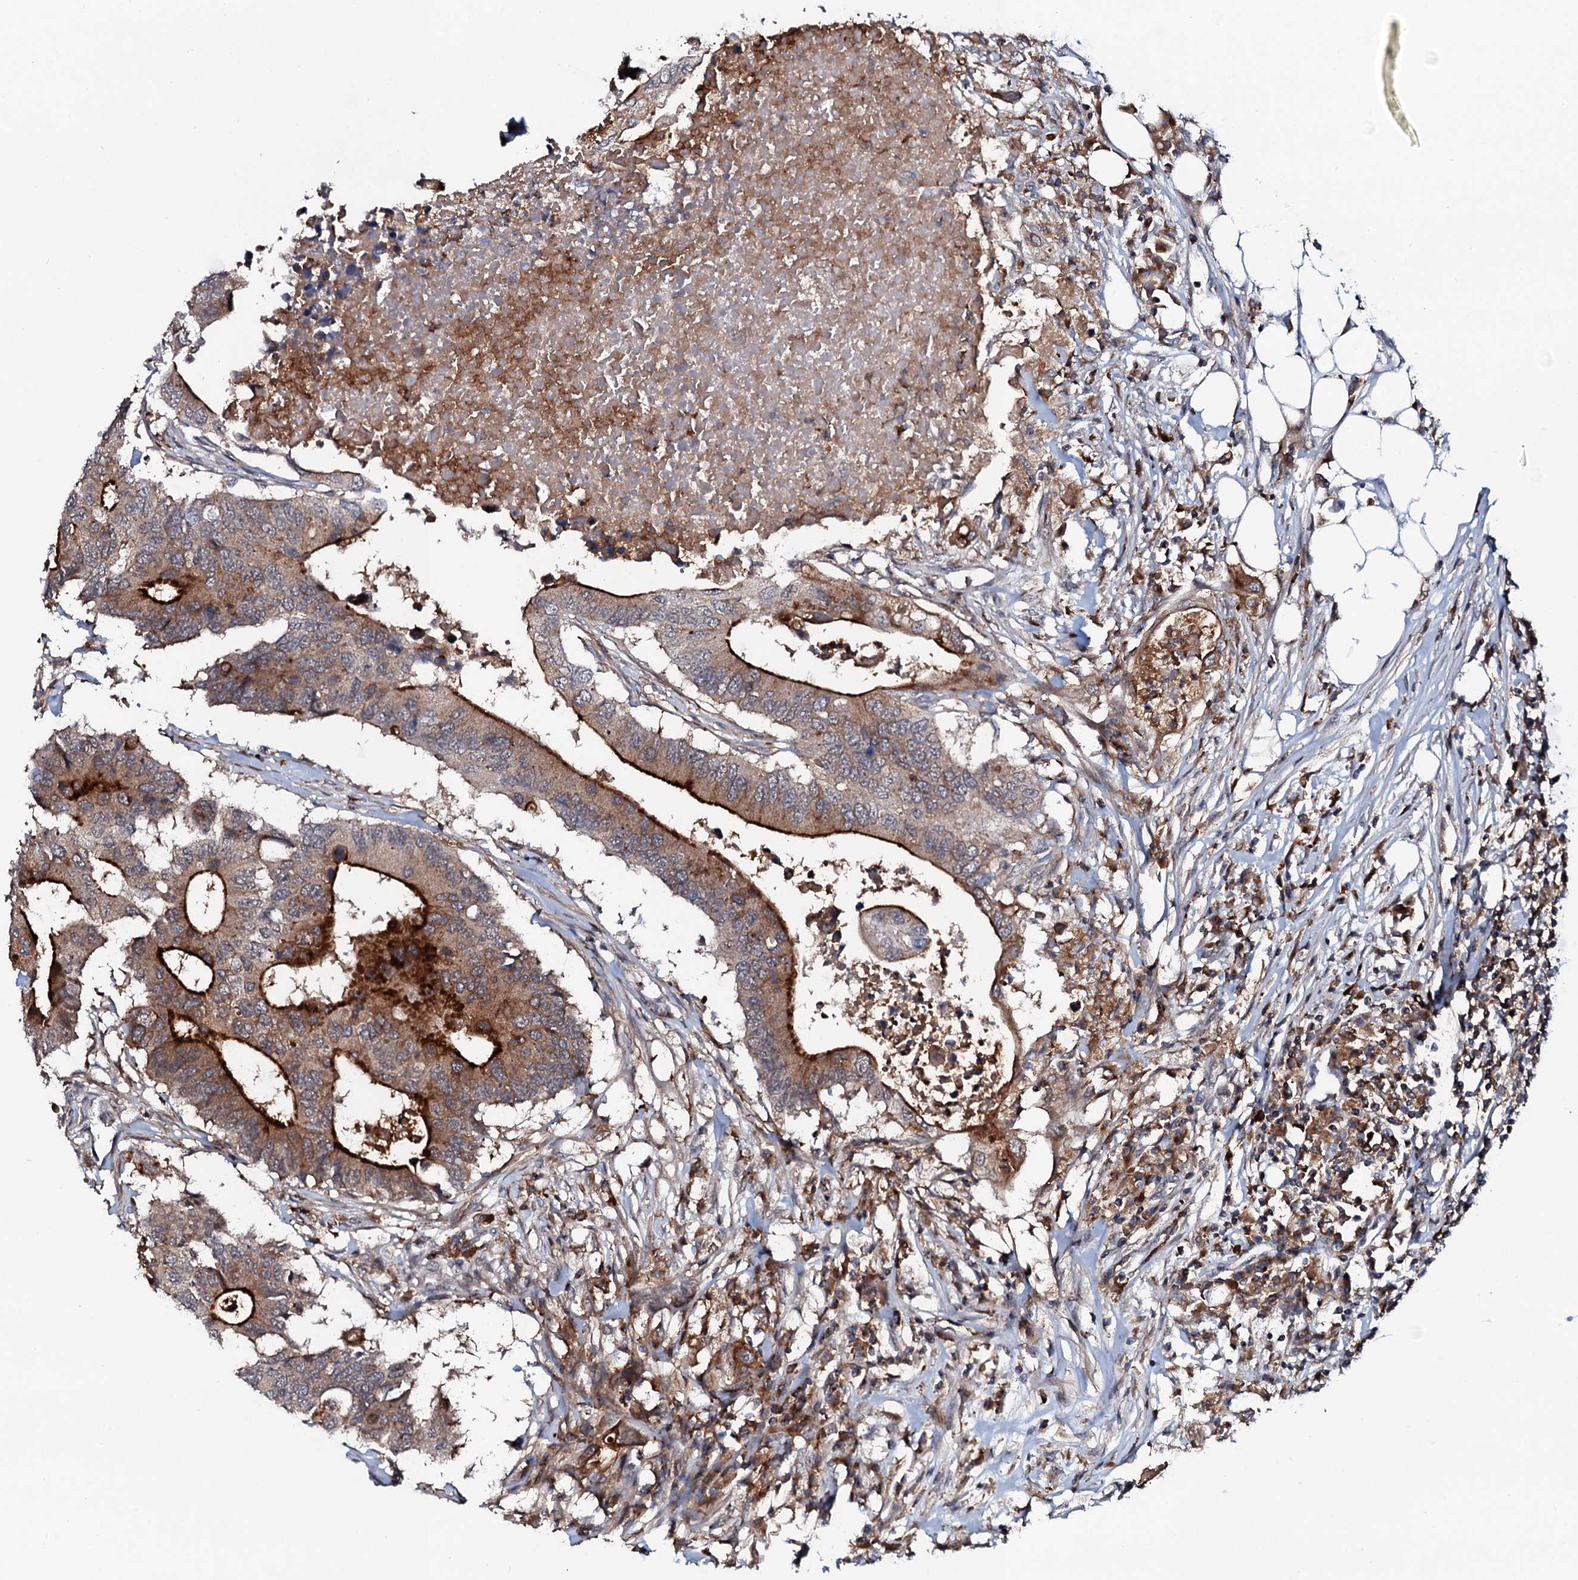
{"staining": {"intensity": "strong", "quantity": "25%-75%", "location": "cytoplasmic/membranous"}, "tissue": "colorectal cancer", "cell_type": "Tumor cells", "image_type": "cancer", "snomed": [{"axis": "morphology", "description": "Adenocarcinoma, NOS"}, {"axis": "topography", "description": "Colon"}], "caption": "Immunohistochemistry (IHC) histopathology image of human colorectal adenocarcinoma stained for a protein (brown), which demonstrates high levels of strong cytoplasmic/membranous expression in approximately 25%-75% of tumor cells.", "gene": "VAMP8", "patient": {"sex": "male", "age": 71}}